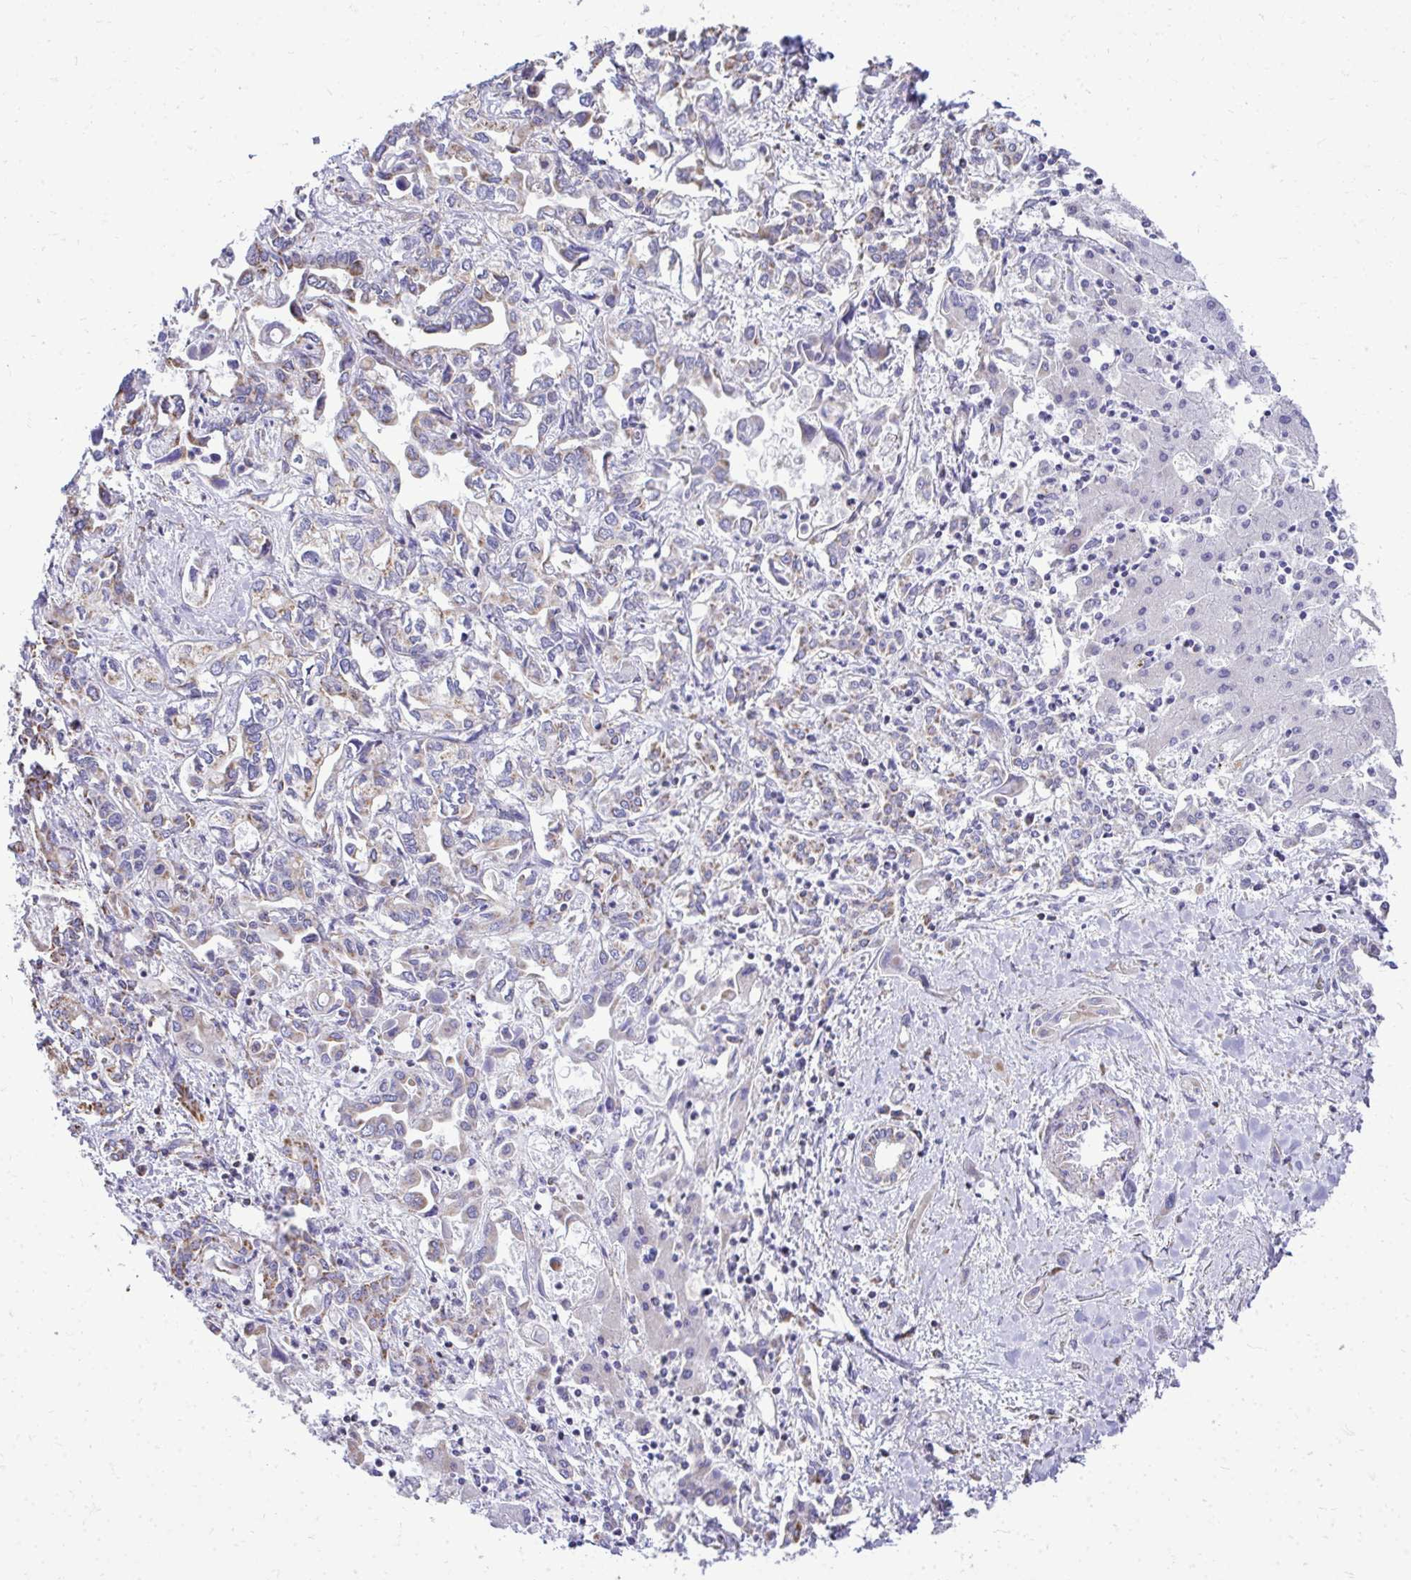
{"staining": {"intensity": "weak", "quantity": "25%-75%", "location": "cytoplasmic/membranous"}, "tissue": "liver cancer", "cell_type": "Tumor cells", "image_type": "cancer", "snomed": [{"axis": "morphology", "description": "Cholangiocarcinoma"}, {"axis": "topography", "description": "Liver"}], "caption": "Protein expression analysis of human liver cholangiocarcinoma reveals weak cytoplasmic/membranous staining in about 25%-75% of tumor cells. (IHC, brightfield microscopy, high magnification).", "gene": "MPZL2", "patient": {"sex": "female", "age": 64}}